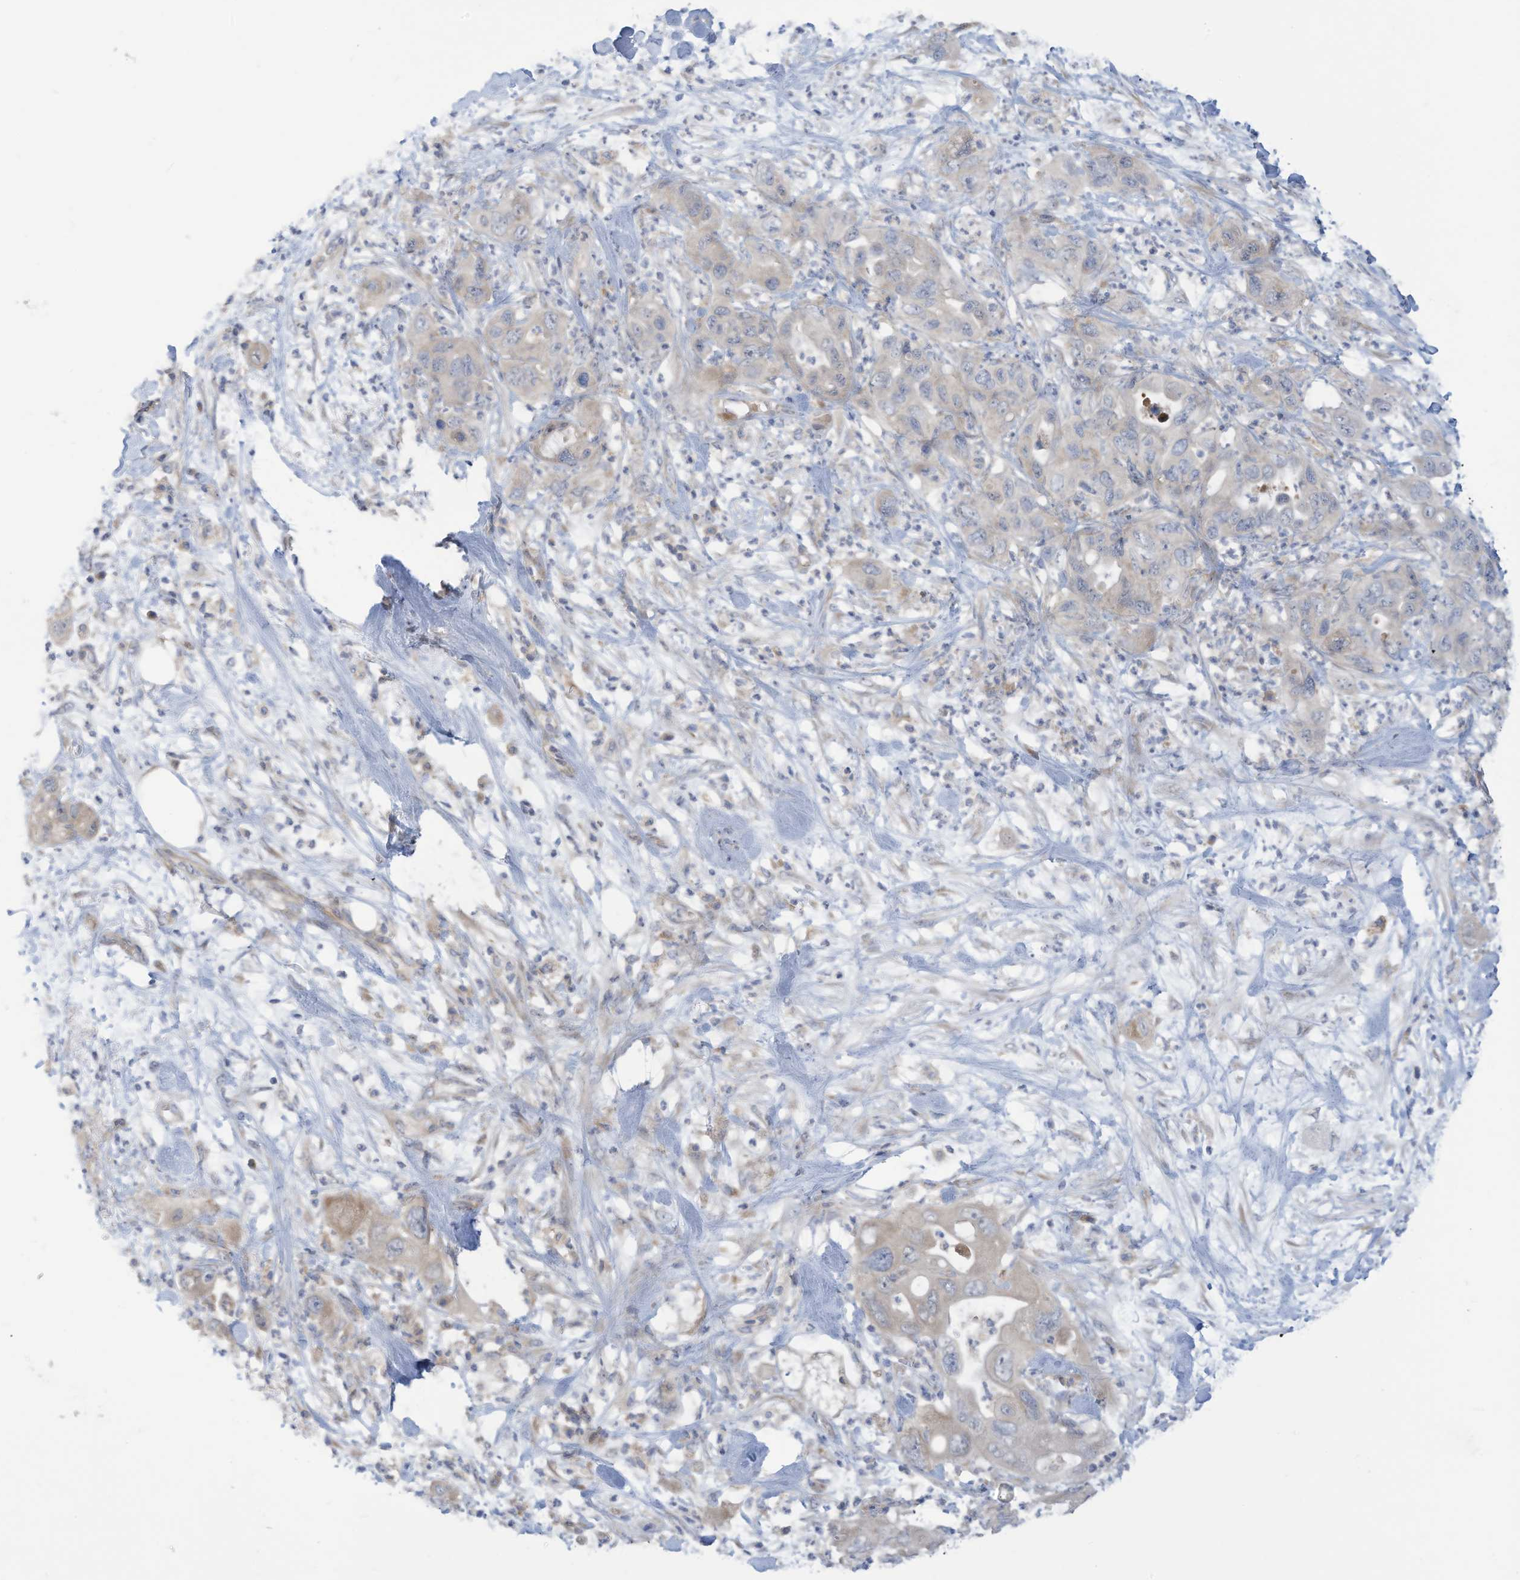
{"staining": {"intensity": "weak", "quantity": "<25%", "location": "cytoplasmic/membranous"}, "tissue": "pancreatic cancer", "cell_type": "Tumor cells", "image_type": "cancer", "snomed": [{"axis": "morphology", "description": "Adenocarcinoma, NOS"}, {"axis": "topography", "description": "Pancreas"}], "caption": "Immunohistochemistry (IHC) photomicrograph of neoplastic tissue: pancreatic adenocarcinoma stained with DAB displays no significant protein expression in tumor cells.", "gene": "ADAT2", "patient": {"sex": "female", "age": 71}}